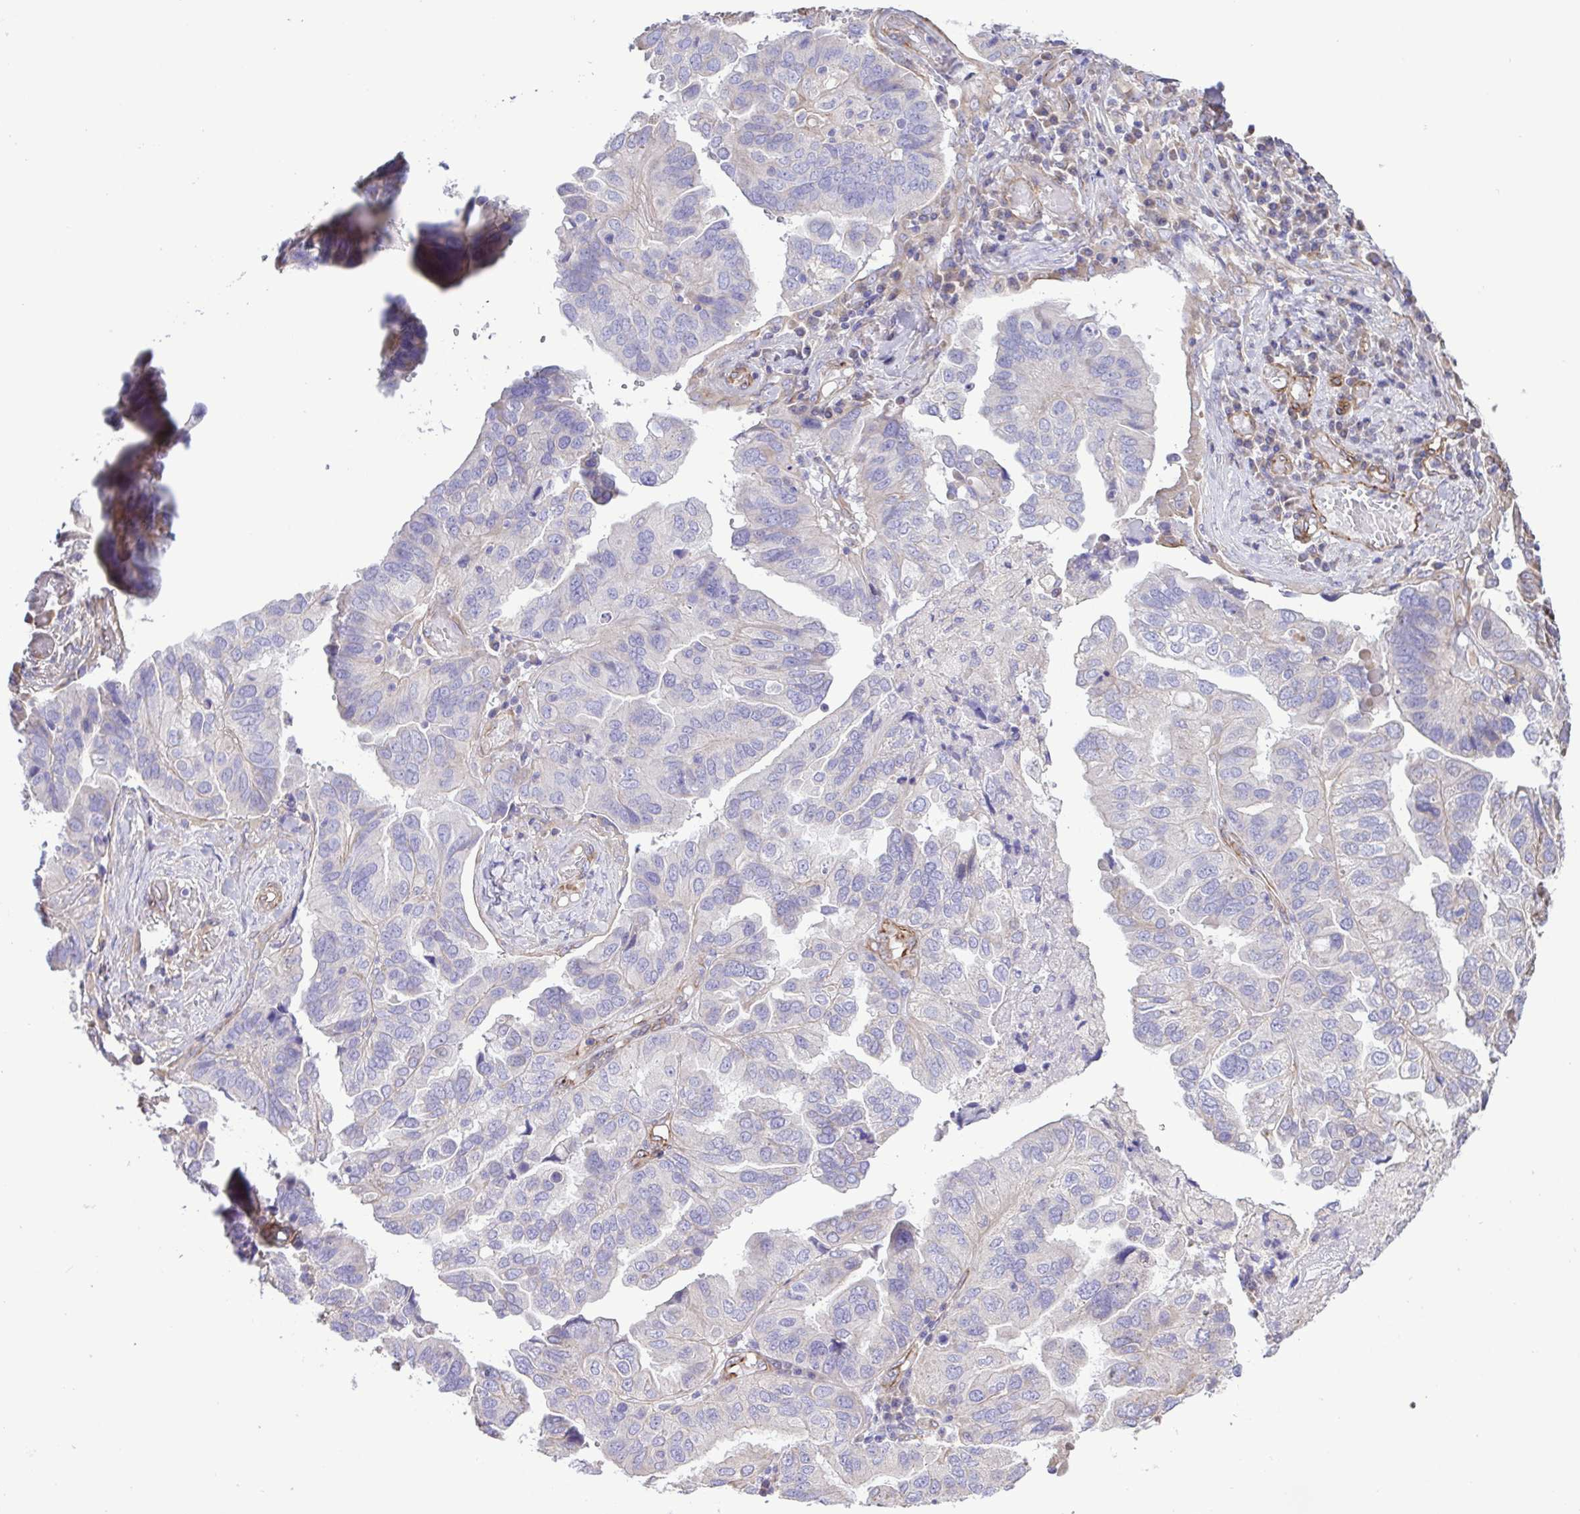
{"staining": {"intensity": "negative", "quantity": "none", "location": "none"}, "tissue": "ovarian cancer", "cell_type": "Tumor cells", "image_type": "cancer", "snomed": [{"axis": "morphology", "description": "Cystadenocarcinoma, serous, NOS"}, {"axis": "topography", "description": "Ovary"}], "caption": "High power microscopy micrograph of an immunohistochemistry image of ovarian cancer (serous cystadenocarcinoma), revealing no significant staining in tumor cells. (Immunohistochemistry, brightfield microscopy, high magnification).", "gene": "FLT1", "patient": {"sex": "female", "age": 79}}